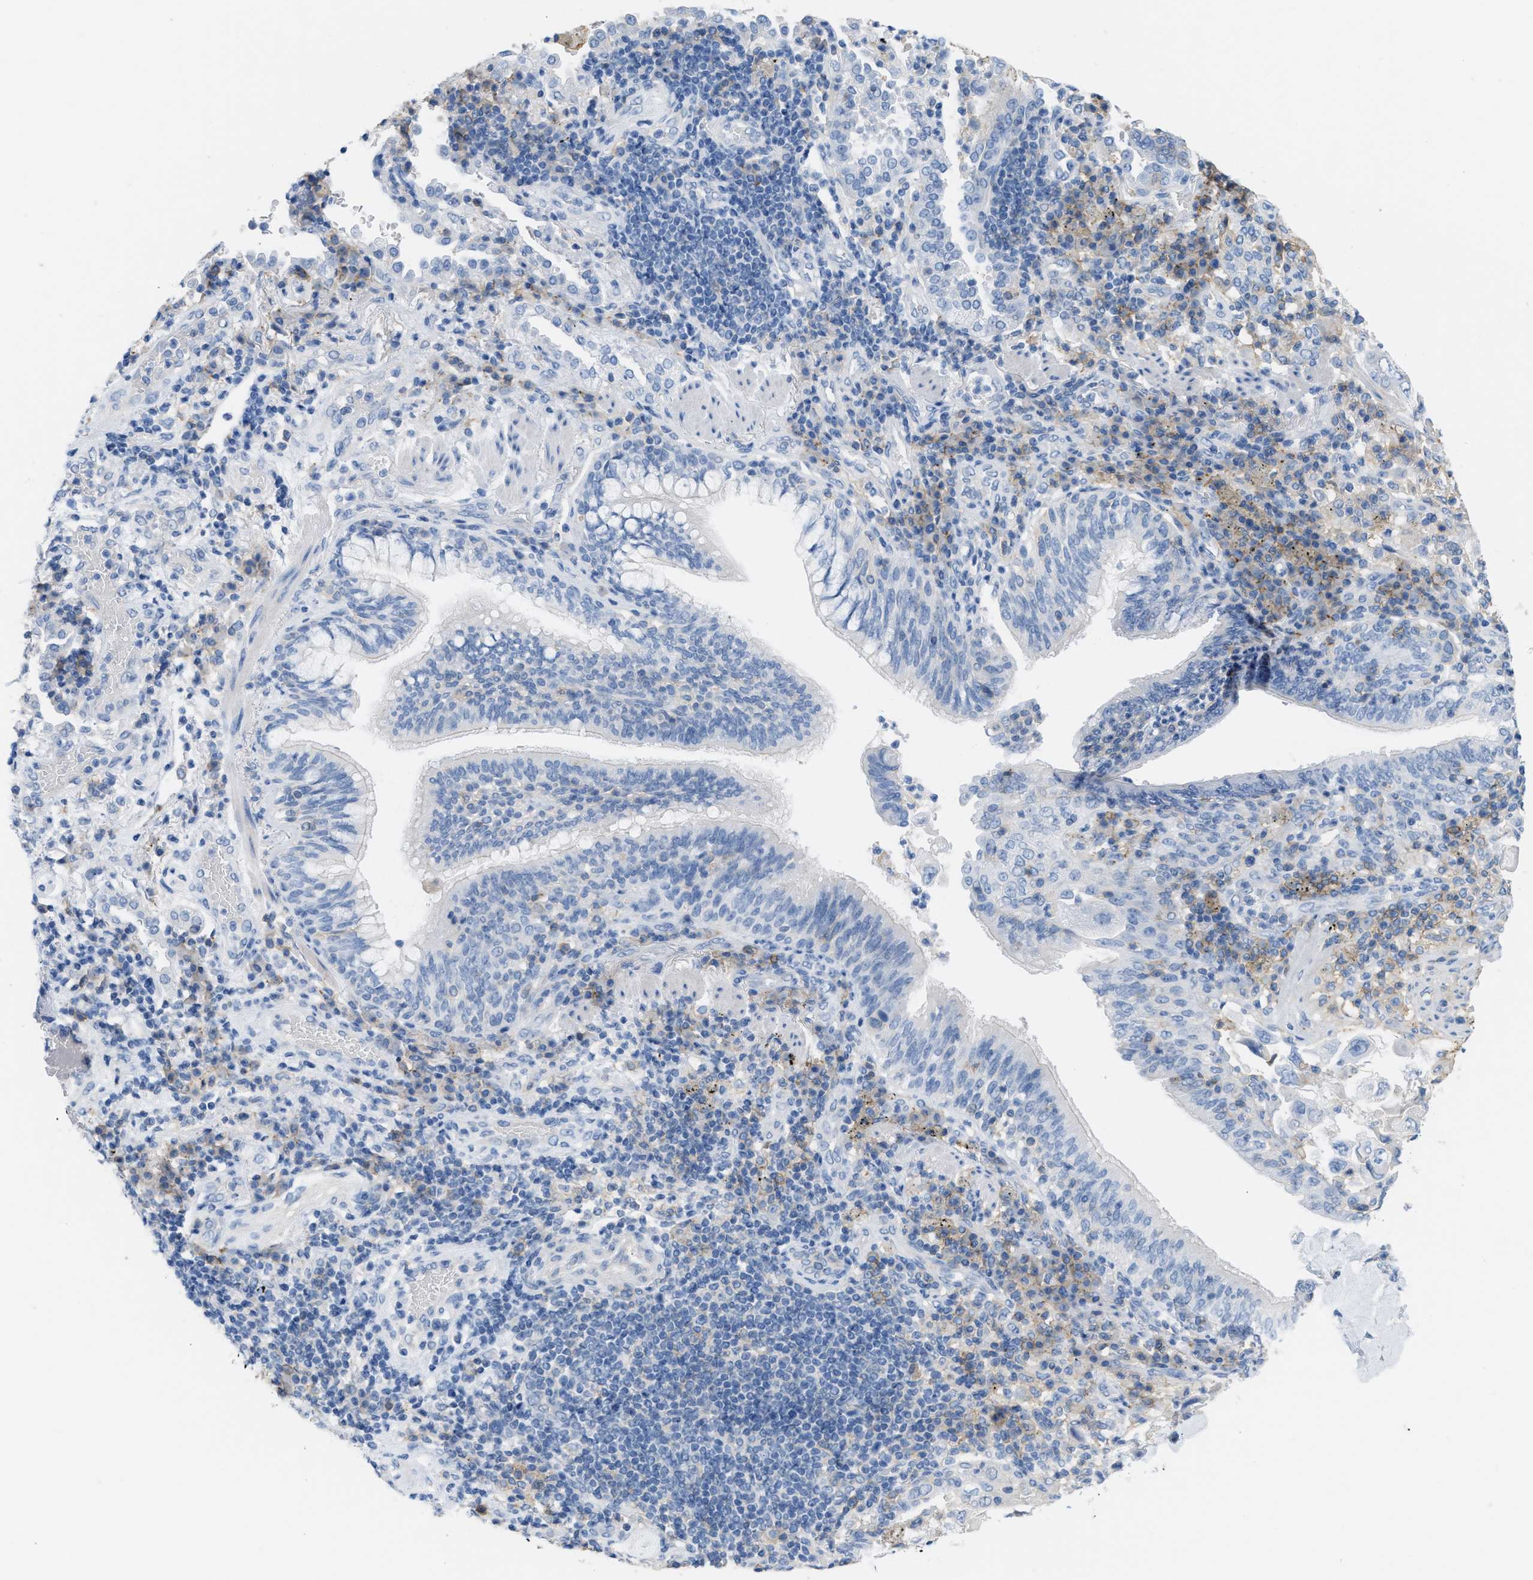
{"staining": {"intensity": "negative", "quantity": "none", "location": "none"}, "tissue": "lung cancer", "cell_type": "Tumor cells", "image_type": "cancer", "snomed": [{"axis": "morphology", "description": "Adenocarcinoma, NOS"}, {"axis": "topography", "description": "Lung"}], "caption": "This is a histopathology image of IHC staining of lung cancer, which shows no positivity in tumor cells.", "gene": "SLC3A2", "patient": {"sex": "male", "age": 64}}